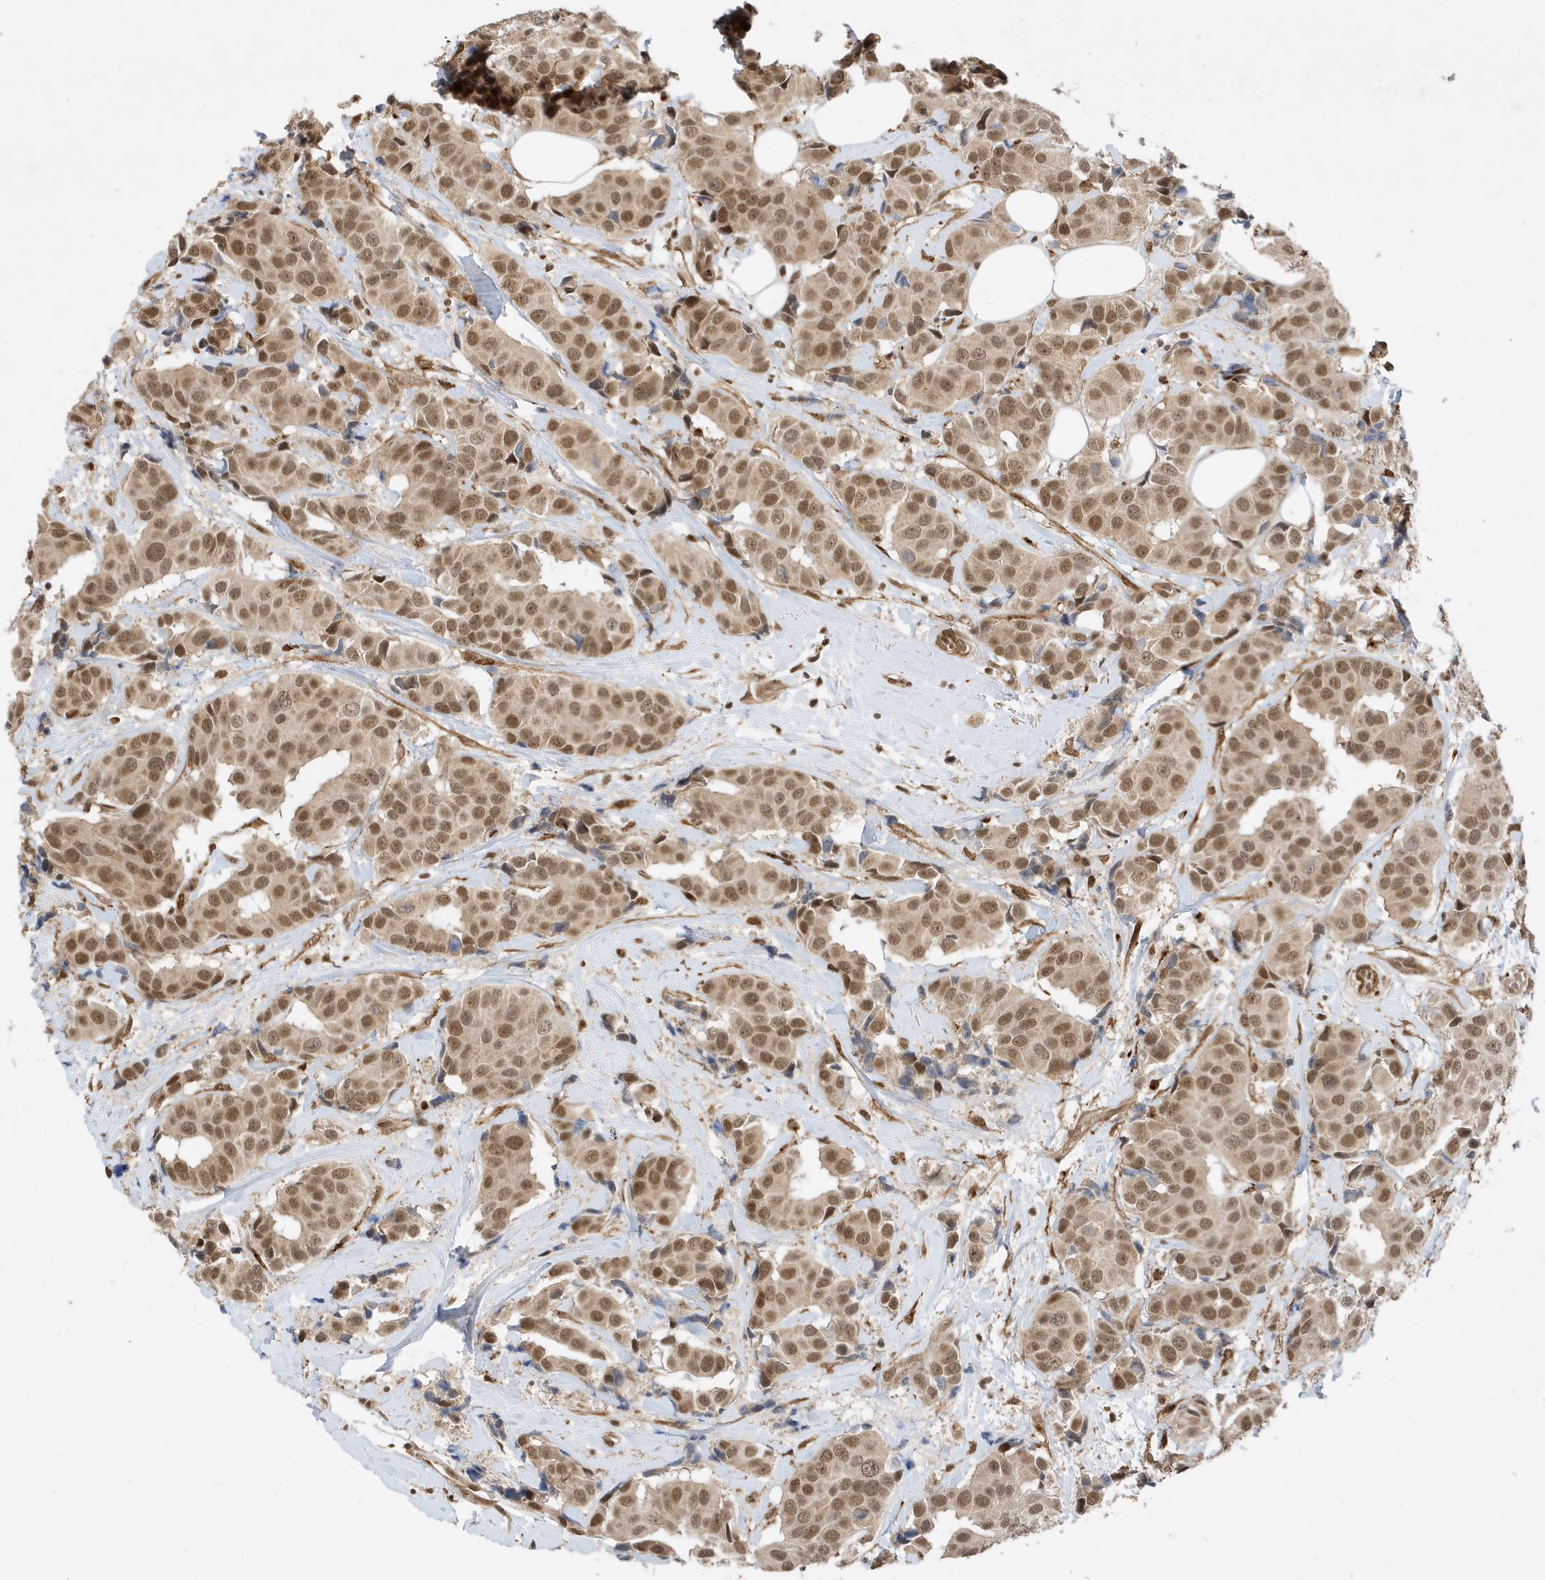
{"staining": {"intensity": "moderate", "quantity": ">75%", "location": "cytoplasmic/membranous,nuclear"}, "tissue": "breast cancer", "cell_type": "Tumor cells", "image_type": "cancer", "snomed": [{"axis": "morphology", "description": "Normal tissue, NOS"}, {"axis": "morphology", "description": "Duct carcinoma"}, {"axis": "topography", "description": "Breast"}], "caption": "Protein staining demonstrates moderate cytoplasmic/membranous and nuclear expression in approximately >75% of tumor cells in breast infiltrating ductal carcinoma.", "gene": "MAST3", "patient": {"sex": "female", "age": 39}}